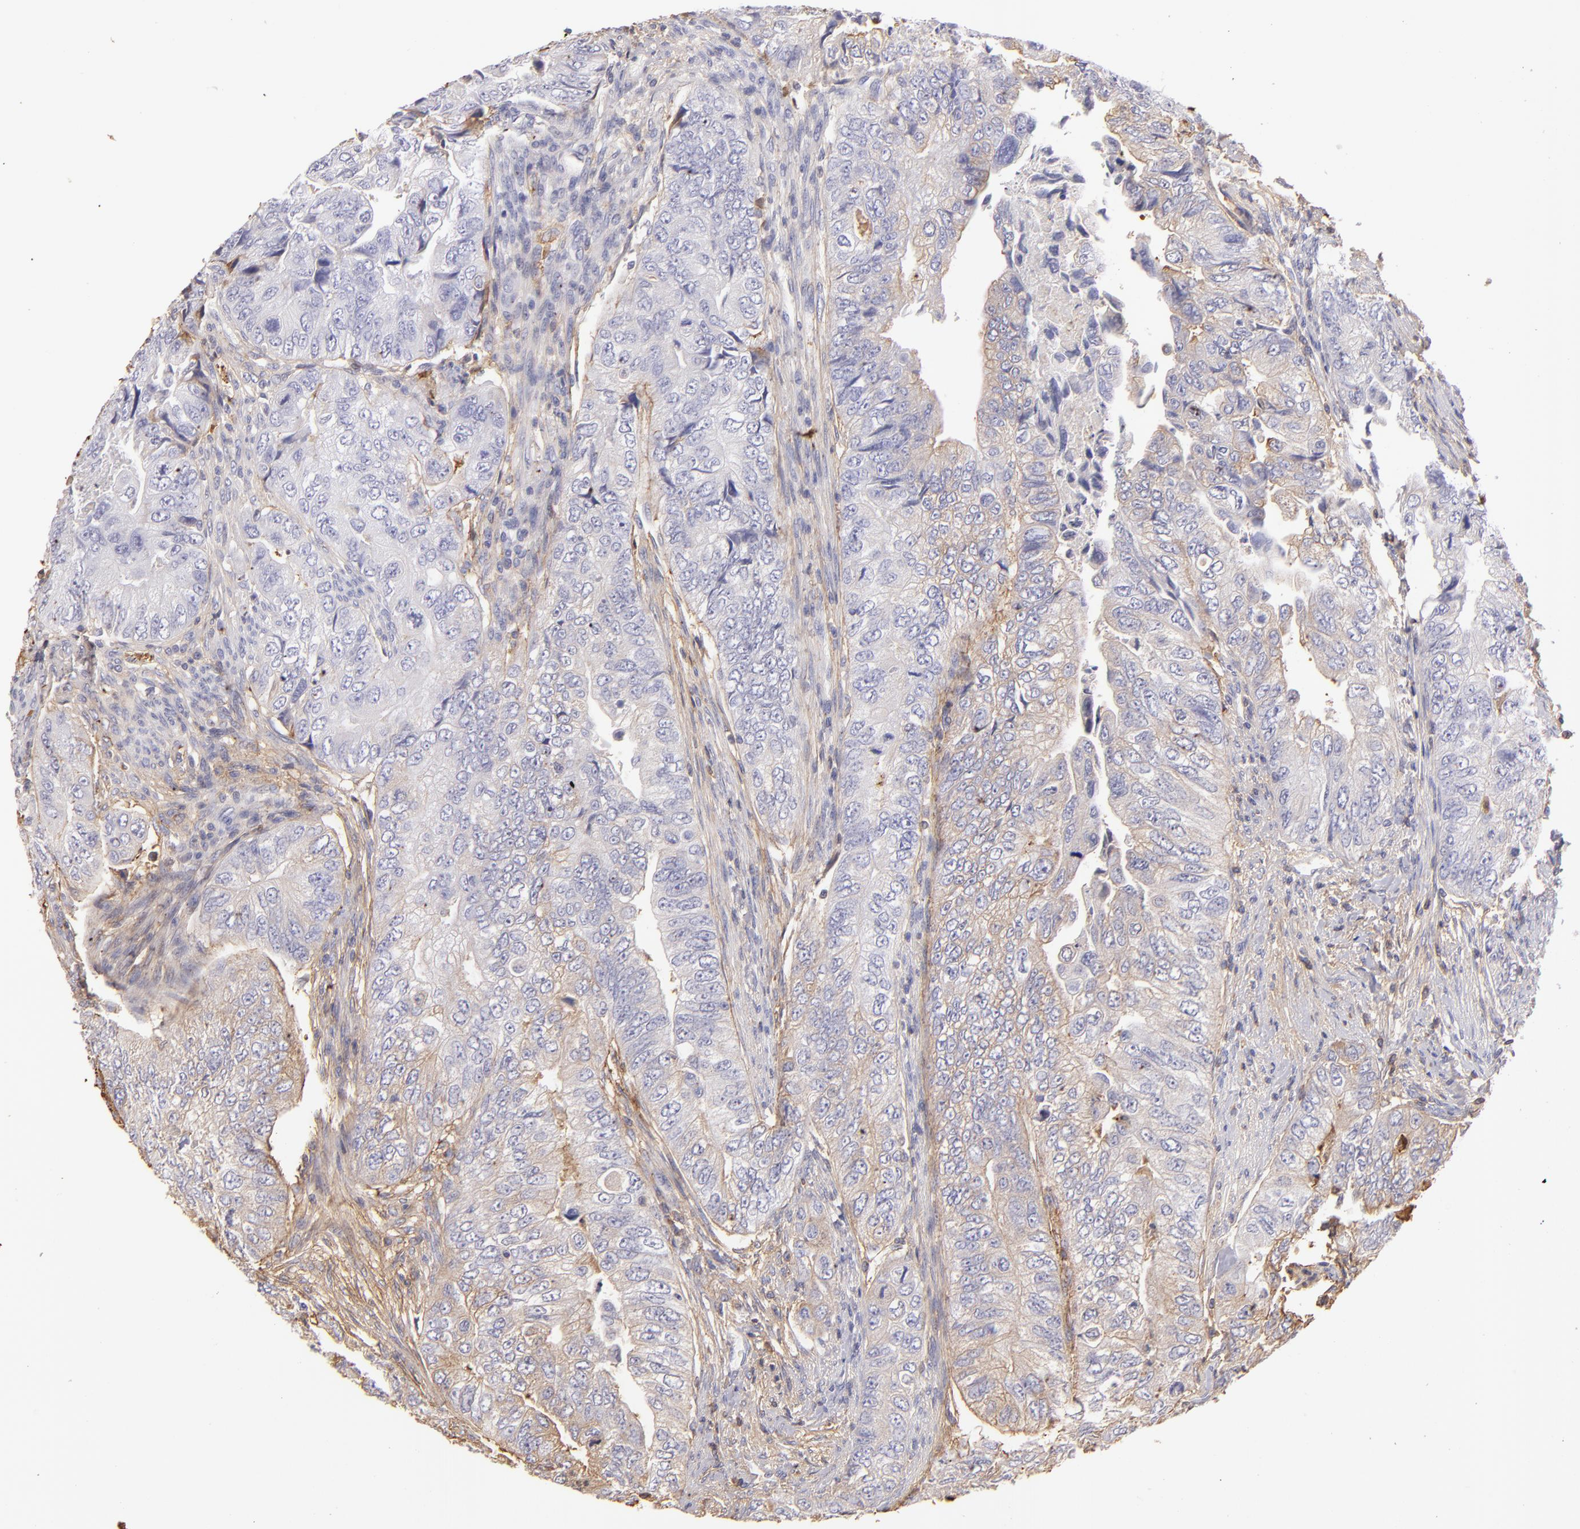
{"staining": {"intensity": "weak", "quantity": "25%-75%", "location": "cytoplasmic/membranous"}, "tissue": "colorectal cancer", "cell_type": "Tumor cells", "image_type": "cancer", "snomed": [{"axis": "morphology", "description": "Adenocarcinoma, NOS"}, {"axis": "topography", "description": "Colon"}], "caption": "Protein staining exhibits weak cytoplasmic/membranous positivity in approximately 25%-75% of tumor cells in colorectal adenocarcinoma. The protein is stained brown, and the nuclei are stained in blue (DAB IHC with brightfield microscopy, high magnification).", "gene": "FGB", "patient": {"sex": "female", "age": 11}}